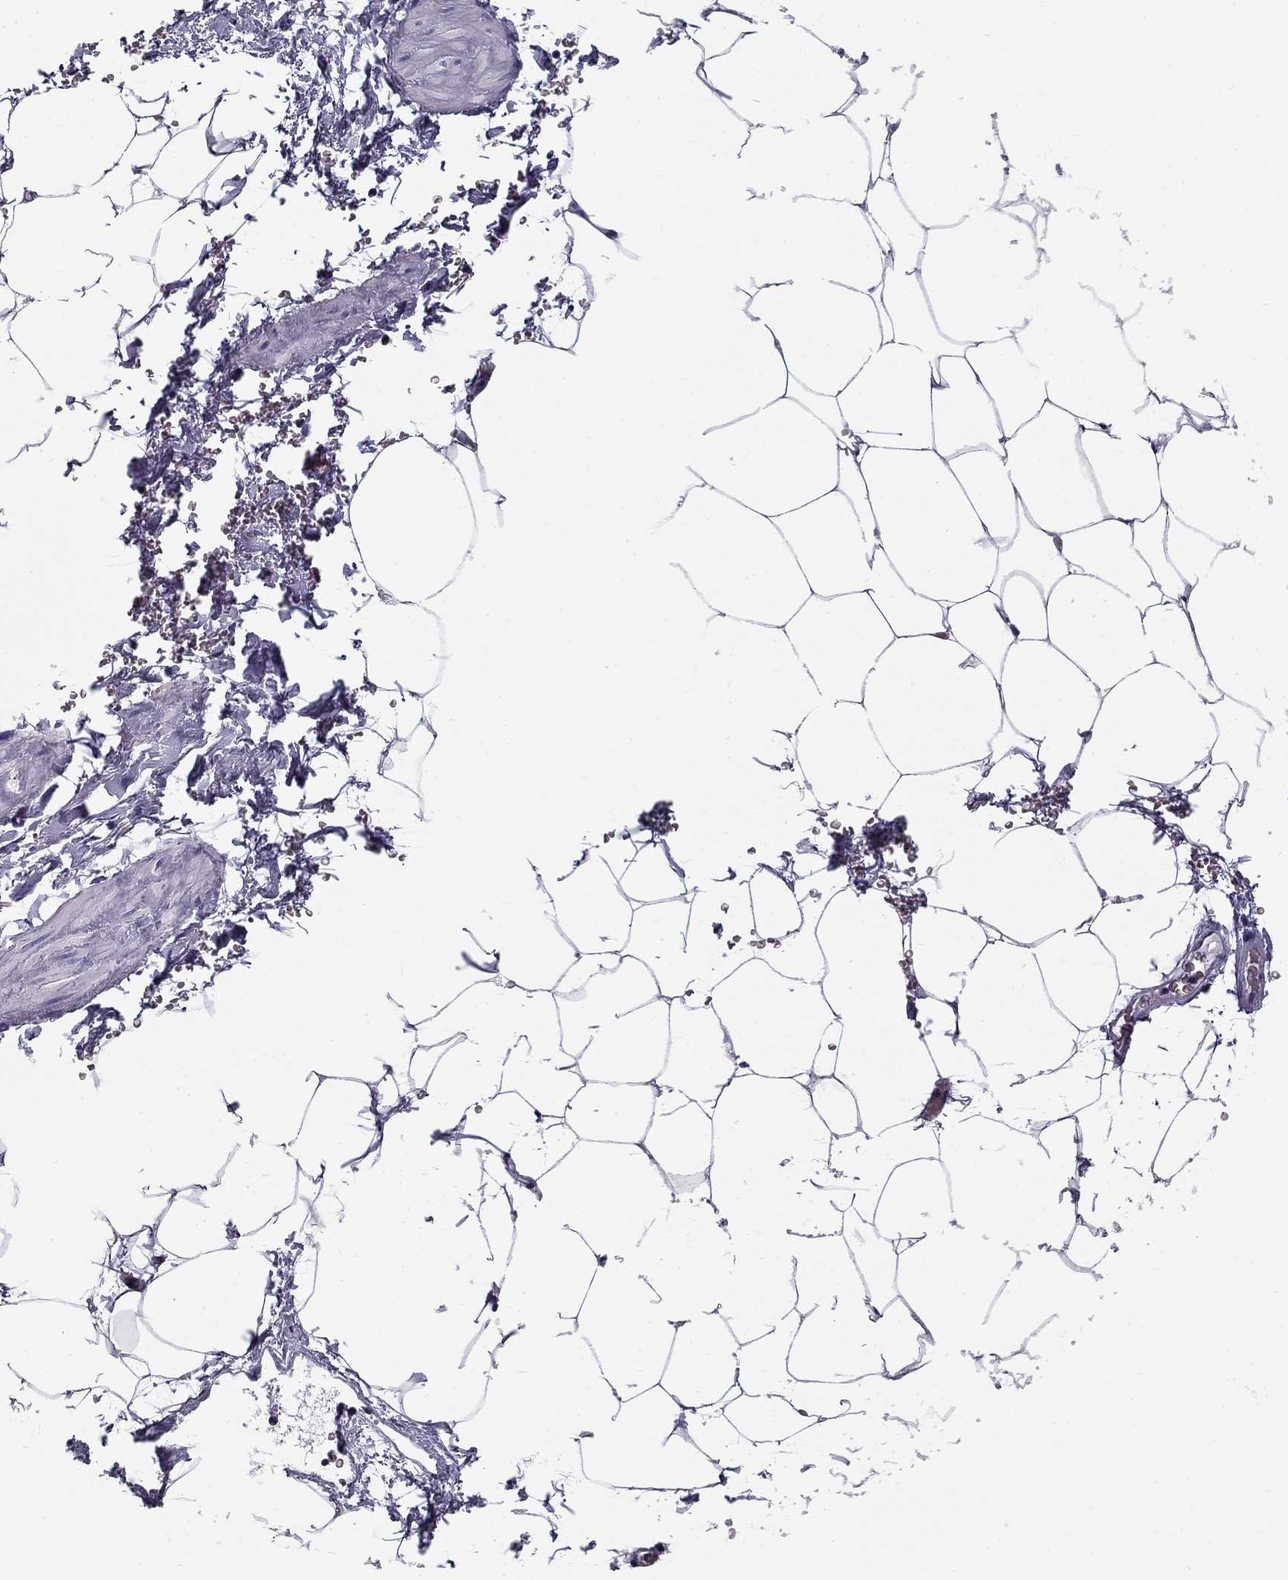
{"staining": {"intensity": "negative", "quantity": "none", "location": "none"}, "tissue": "adipose tissue", "cell_type": "Adipocytes", "image_type": "normal", "snomed": [{"axis": "morphology", "description": "Normal tissue, NOS"}, {"axis": "topography", "description": "Soft tissue"}, {"axis": "topography", "description": "Adipose tissue"}, {"axis": "topography", "description": "Vascular tissue"}, {"axis": "topography", "description": "Peripheral nerve tissue"}], "caption": "A high-resolution image shows immunohistochemistry staining of benign adipose tissue, which demonstrates no significant positivity in adipocytes. (Brightfield microscopy of DAB immunohistochemistry (IHC) at high magnification).", "gene": "TMED3", "patient": {"sex": "male", "age": 68}}